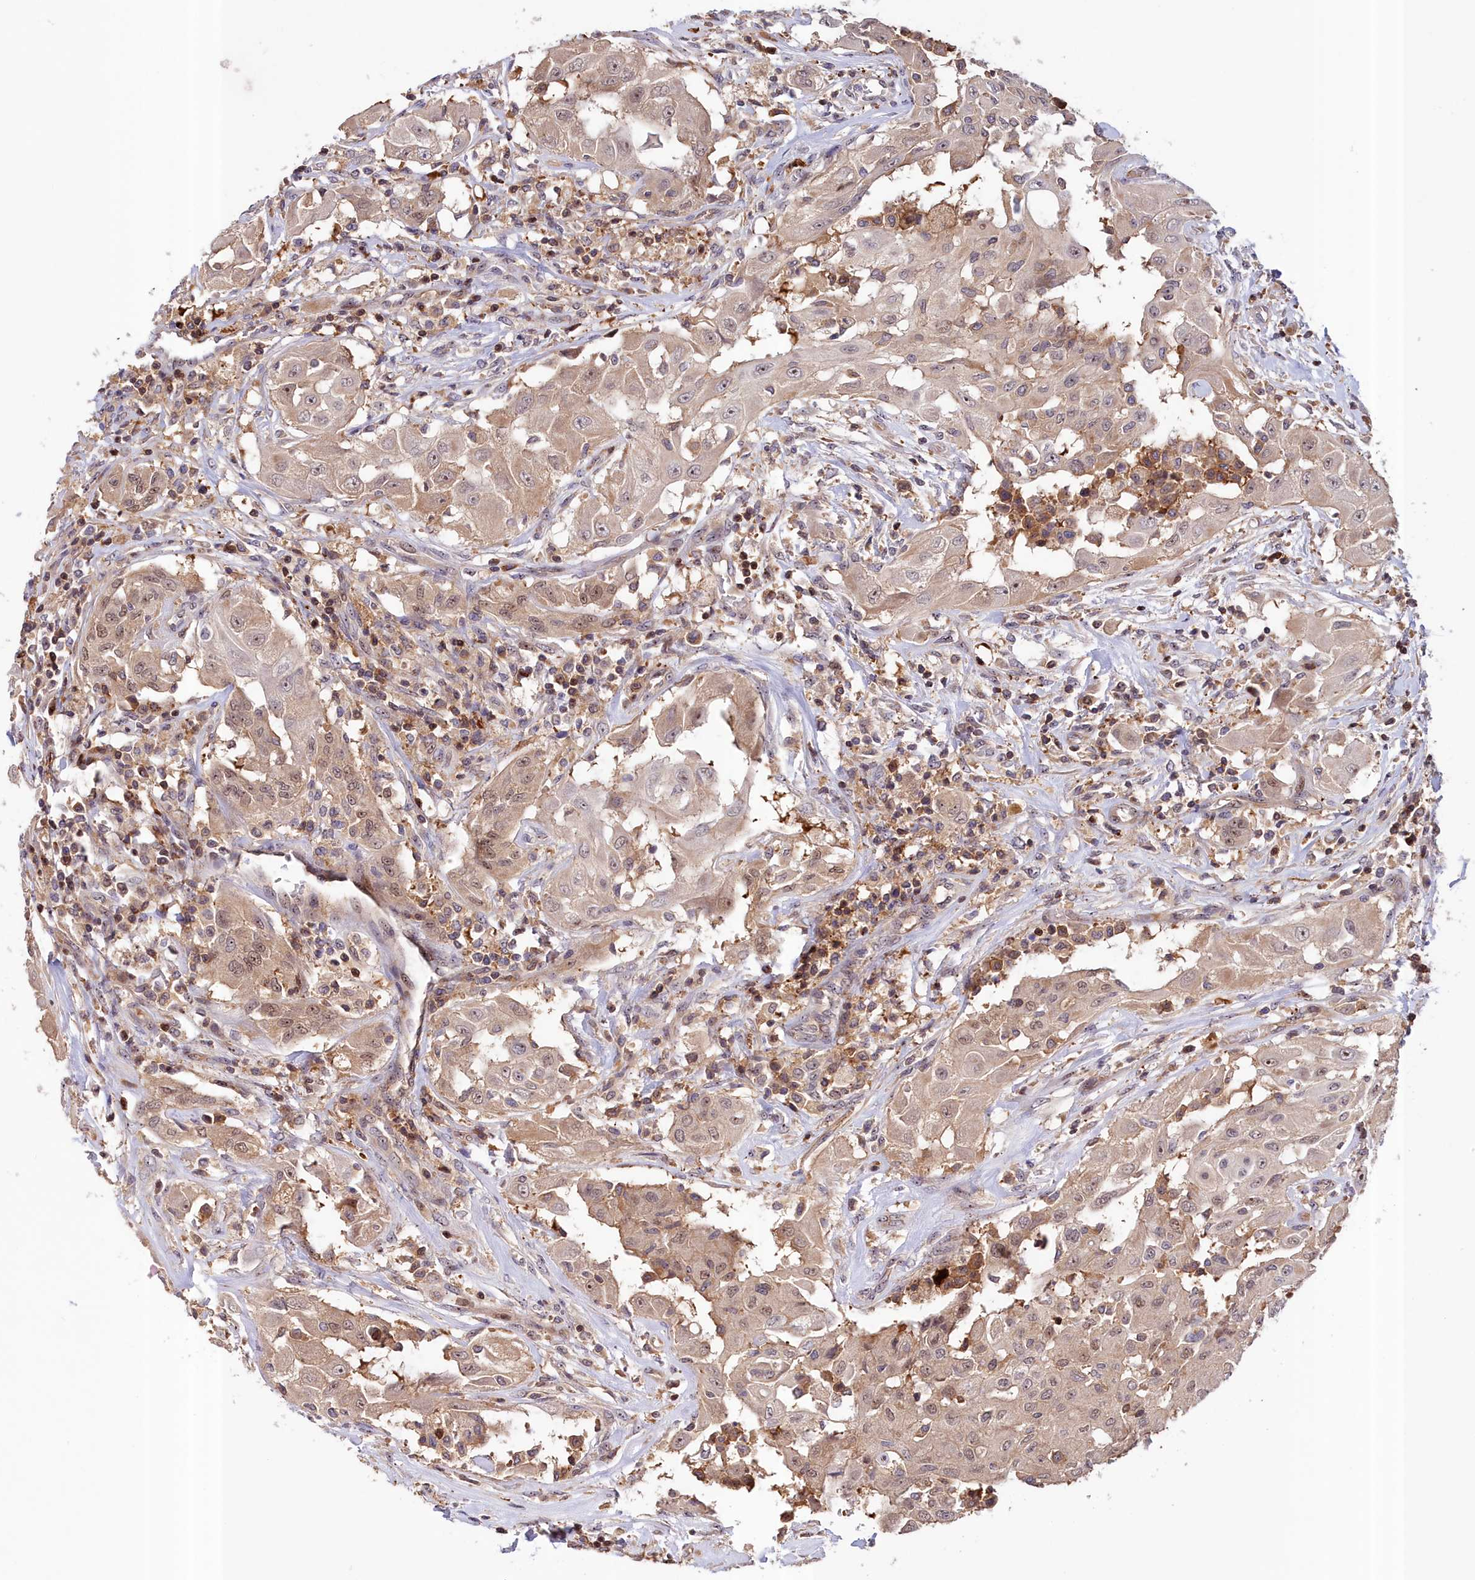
{"staining": {"intensity": "weak", "quantity": ">75%", "location": "cytoplasmic/membranous,nuclear"}, "tissue": "thyroid cancer", "cell_type": "Tumor cells", "image_type": "cancer", "snomed": [{"axis": "morphology", "description": "Papillary adenocarcinoma, NOS"}, {"axis": "topography", "description": "Thyroid gland"}], "caption": "High-magnification brightfield microscopy of thyroid papillary adenocarcinoma stained with DAB (3,3'-diaminobenzidine) (brown) and counterstained with hematoxylin (blue). tumor cells exhibit weak cytoplasmic/membranous and nuclear staining is appreciated in about>75% of cells. The staining is performed using DAB (3,3'-diaminobenzidine) brown chromogen to label protein expression. The nuclei are counter-stained blue using hematoxylin.", "gene": "NEURL4", "patient": {"sex": "female", "age": 59}}